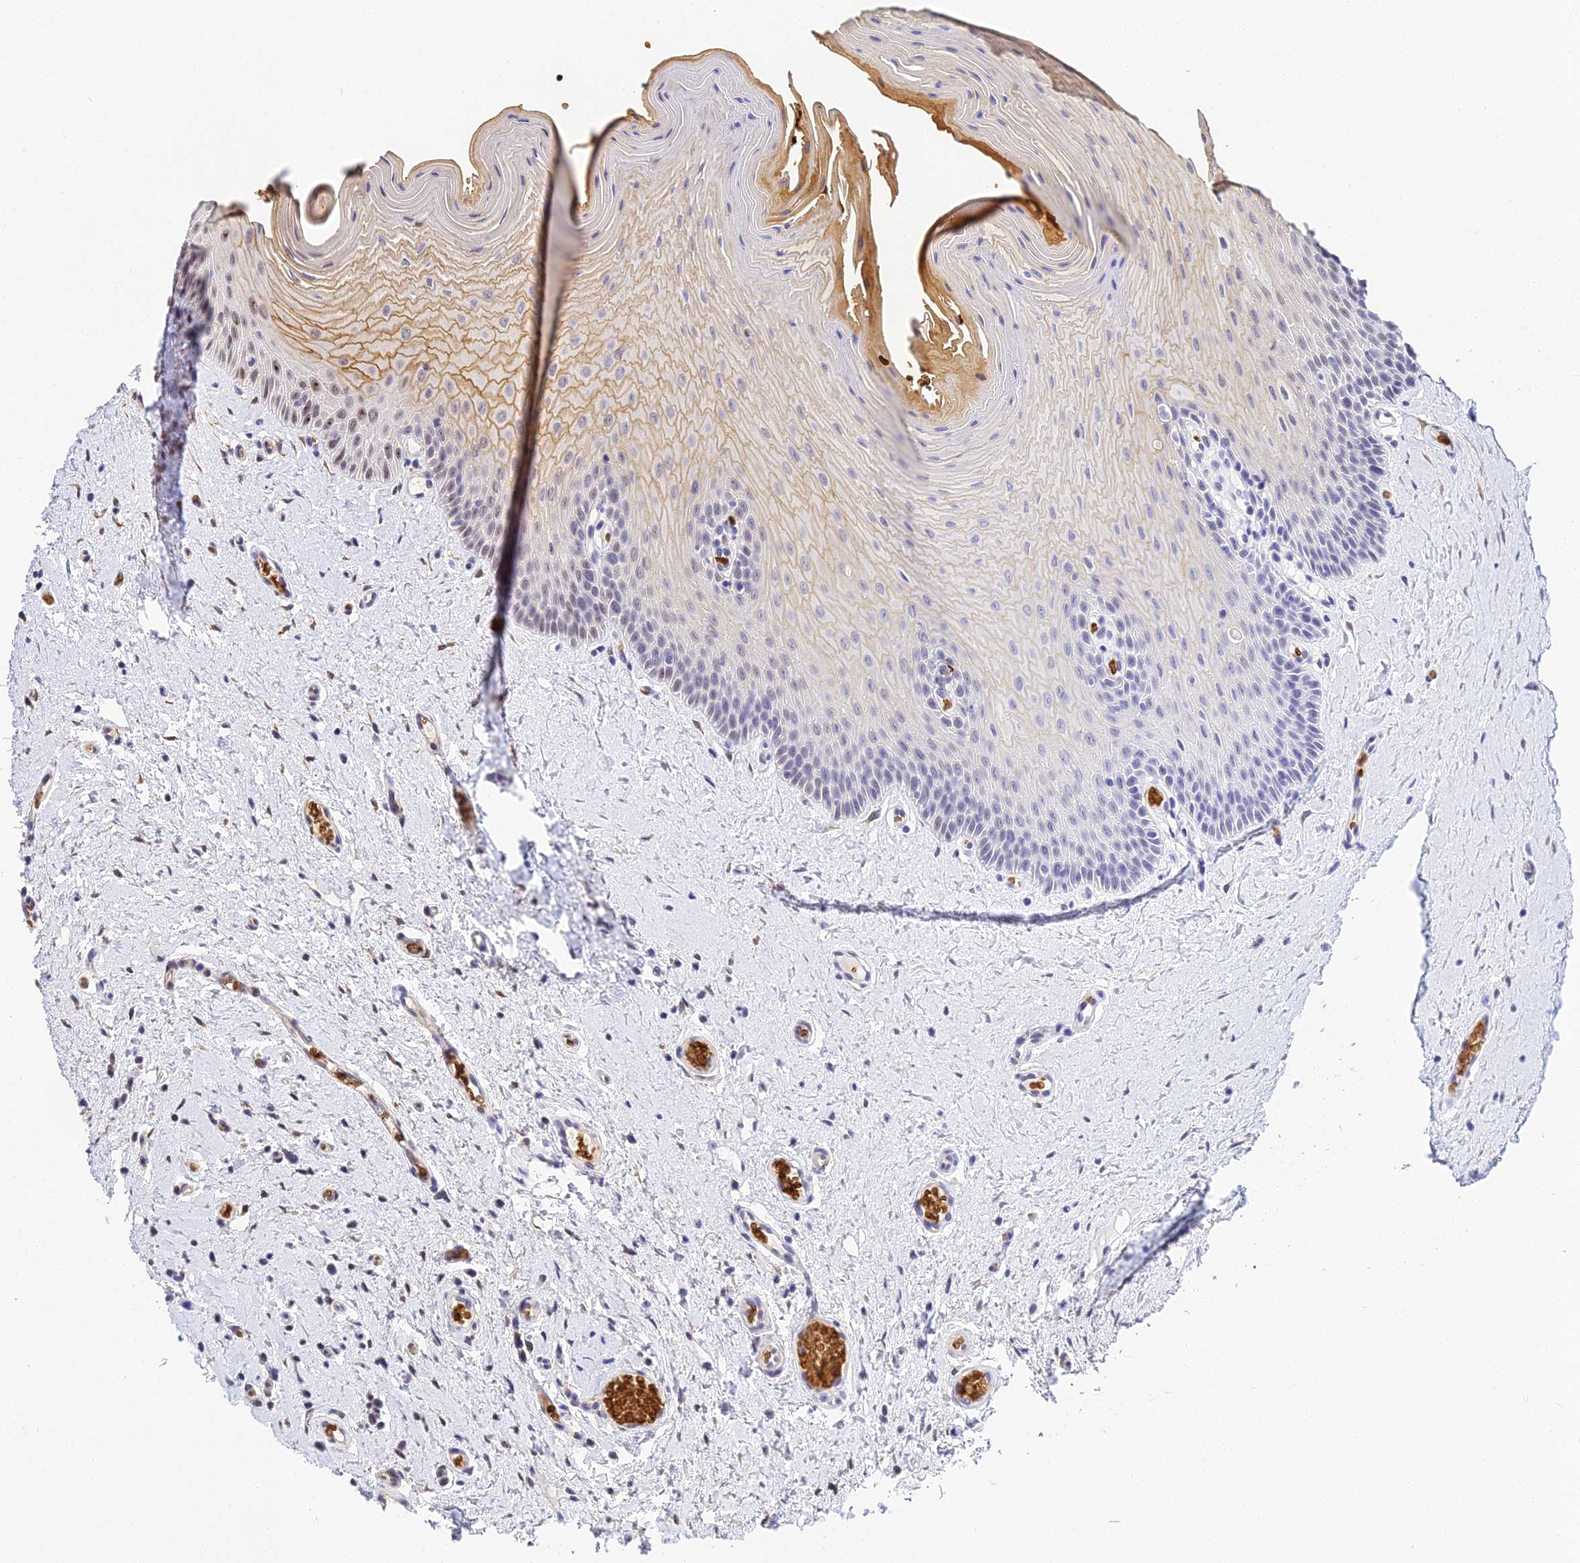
{"staining": {"intensity": "moderate", "quantity": "25%-75%", "location": "cytoplasmic/membranous"}, "tissue": "oral mucosa", "cell_type": "Squamous epithelial cells", "image_type": "normal", "snomed": [{"axis": "morphology", "description": "Normal tissue, NOS"}, {"axis": "topography", "description": "Oral tissue"}, {"axis": "topography", "description": "Tounge, NOS"}], "caption": "Oral mucosa stained for a protein exhibits moderate cytoplasmic/membranous positivity in squamous epithelial cells. (Stains: DAB in brown, nuclei in blue, Microscopy: brightfield microscopy at high magnification).", "gene": "BCL9", "patient": {"sex": "male", "age": 47}}